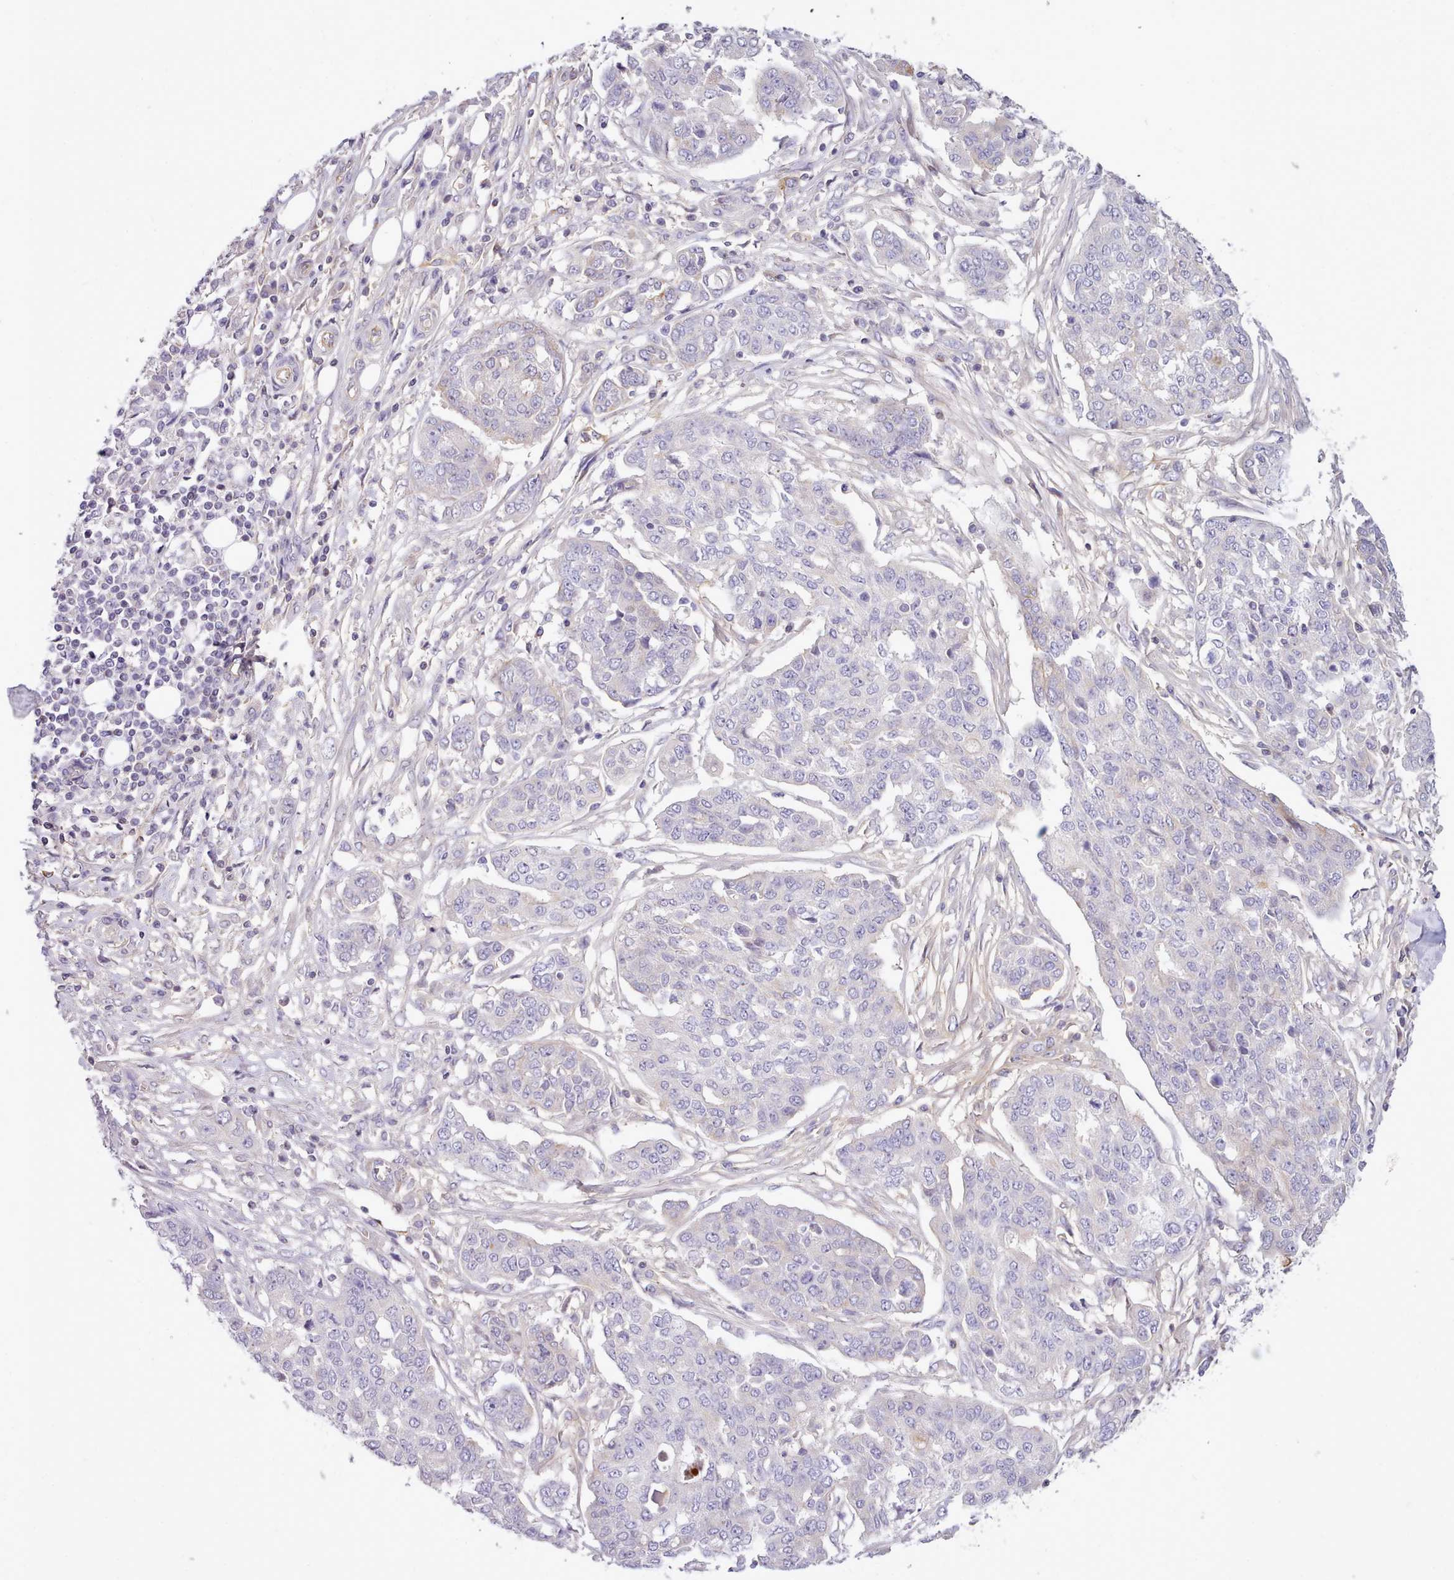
{"staining": {"intensity": "negative", "quantity": "none", "location": "none"}, "tissue": "ovarian cancer", "cell_type": "Tumor cells", "image_type": "cancer", "snomed": [{"axis": "morphology", "description": "Cystadenocarcinoma, serous, NOS"}, {"axis": "topography", "description": "Soft tissue"}, {"axis": "topography", "description": "Ovary"}], "caption": "This image is of ovarian cancer (serous cystadenocarcinoma) stained with immunohistochemistry (IHC) to label a protein in brown with the nuclei are counter-stained blue. There is no staining in tumor cells. (Stains: DAB (3,3'-diaminobenzidine) IHC with hematoxylin counter stain, Microscopy: brightfield microscopy at high magnification).", "gene": "CYP2A13", "patient": {"sex": "female", "age": 57}}